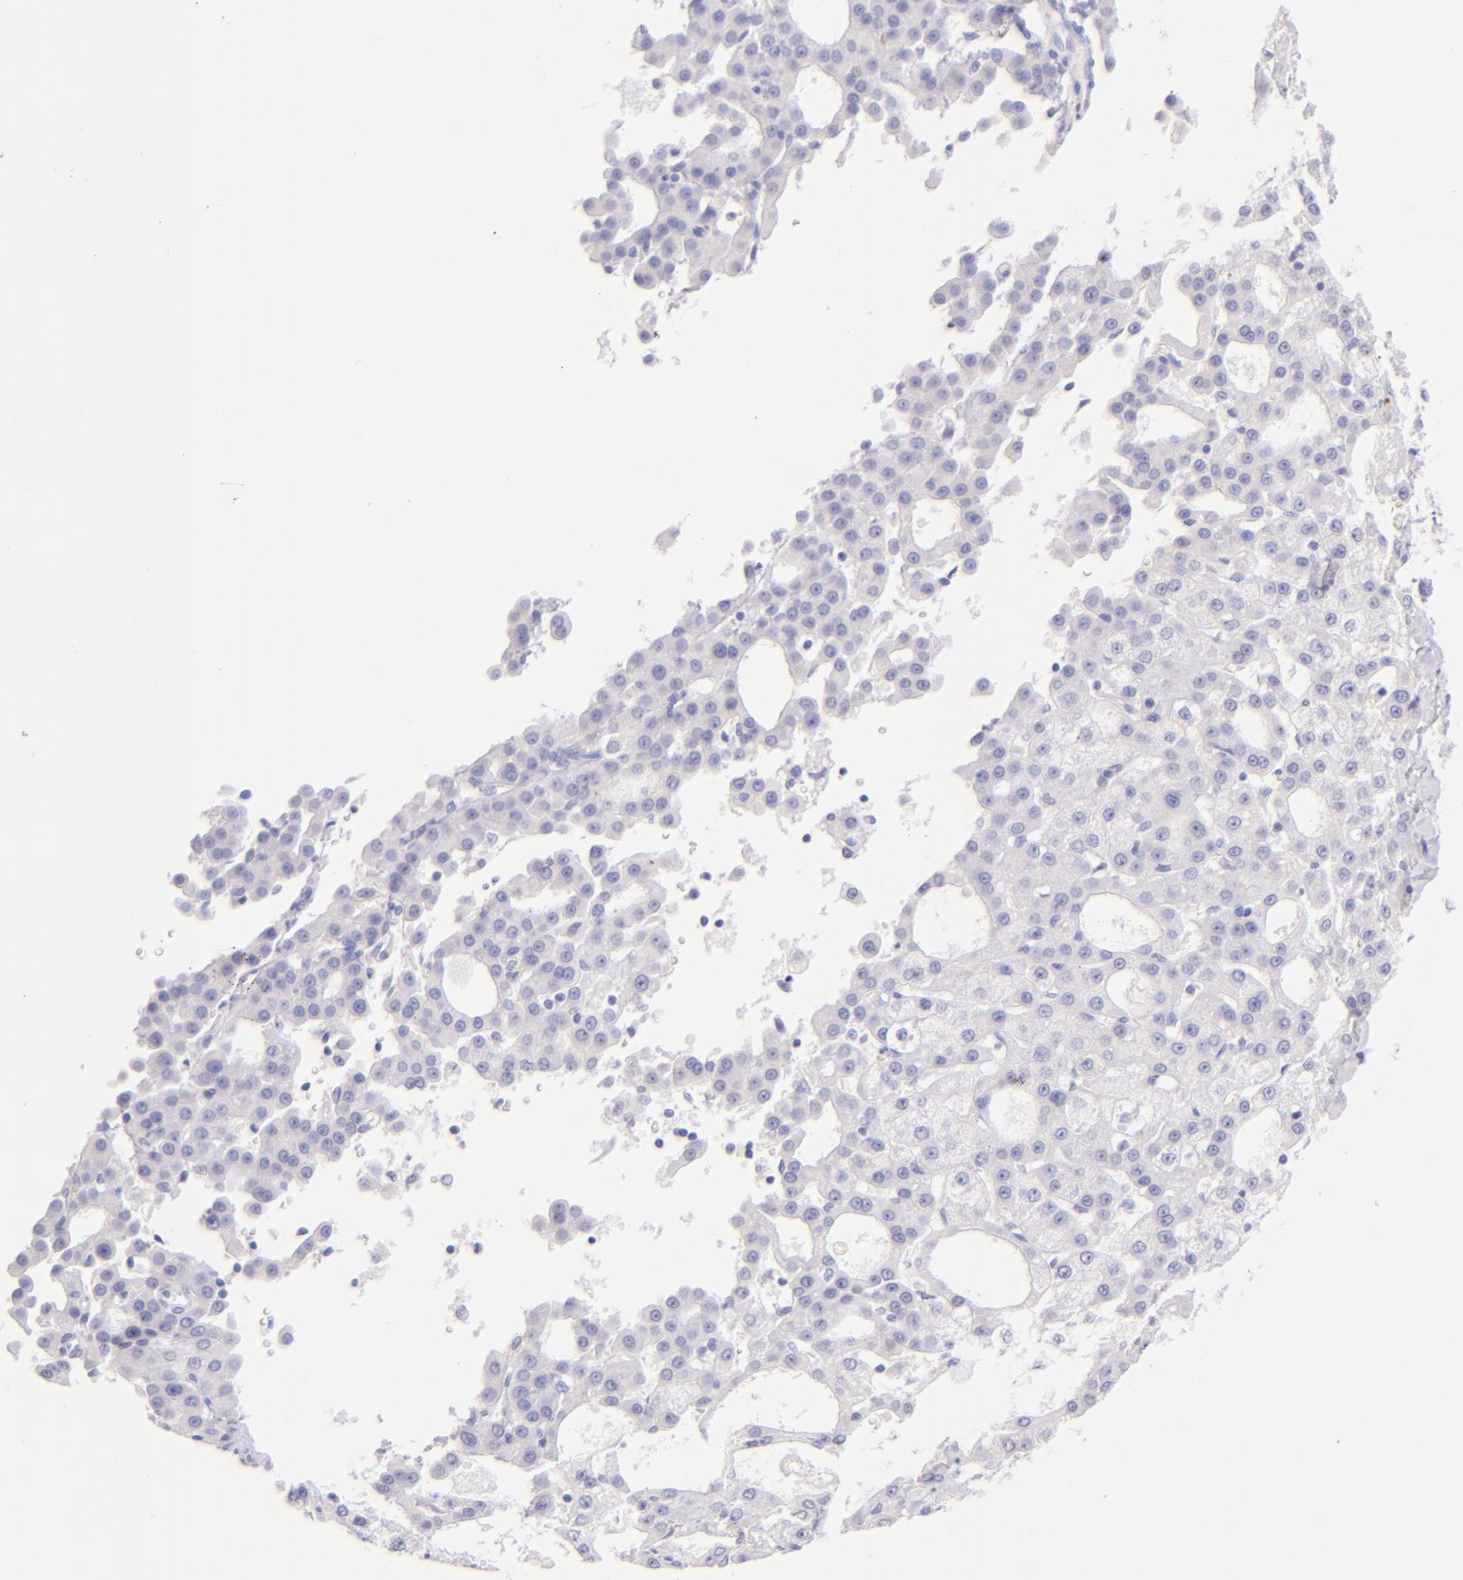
{"staining": {"intensity": "negative", "quantity": "none", "location": "none"}, "tissue": "liver cancer", "cell_type": "Tumor cells", "image_type": "cancer", "snomed": [{"axis": "morphology", "description": "Carcinoma, Hepatocellular, NOS"}, {"axis": "topography", "description": "Liver"}], "caption": "This is an immunohistochemistry image of human hepatocellular carcinoma (liver). There is no expression in tumor cells.", "gene": "SDC1", "patient": {"sex": "male", "age": 47}}